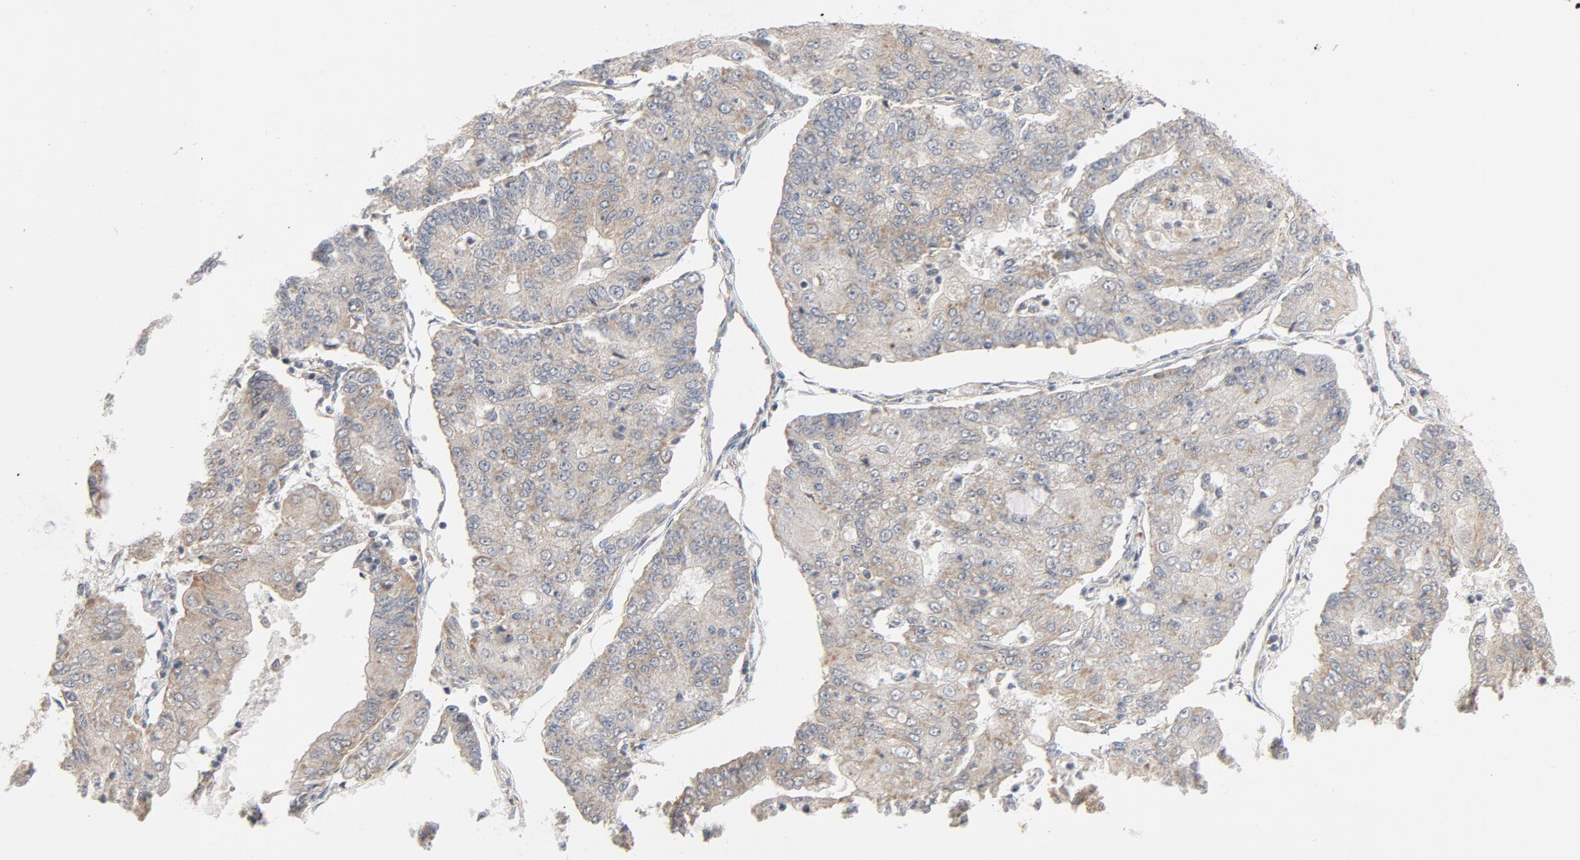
{"staining": {"intensity": "weak", "quantity": ">75%", "location": "cytoplasmic/membranous"}, "tissue": "endometrial cancer", "cell_type": "Tumor cells", "image_type": "cancer", "snomed": [{"axis": "morphology", "description": "Adenocarcinoma, NOS"}, {"axis": "topography", "description": "Endometrium"}], "caption": "There is low levels of weak cytoplasmic/membranous staining in tumor cells of endometrial cancer (adenocarcinoma), as demonstrated by immunohistochemical staining (brown color).", "gene": "TRIOBP", "patient": {"sex": "female", "age": 56}}